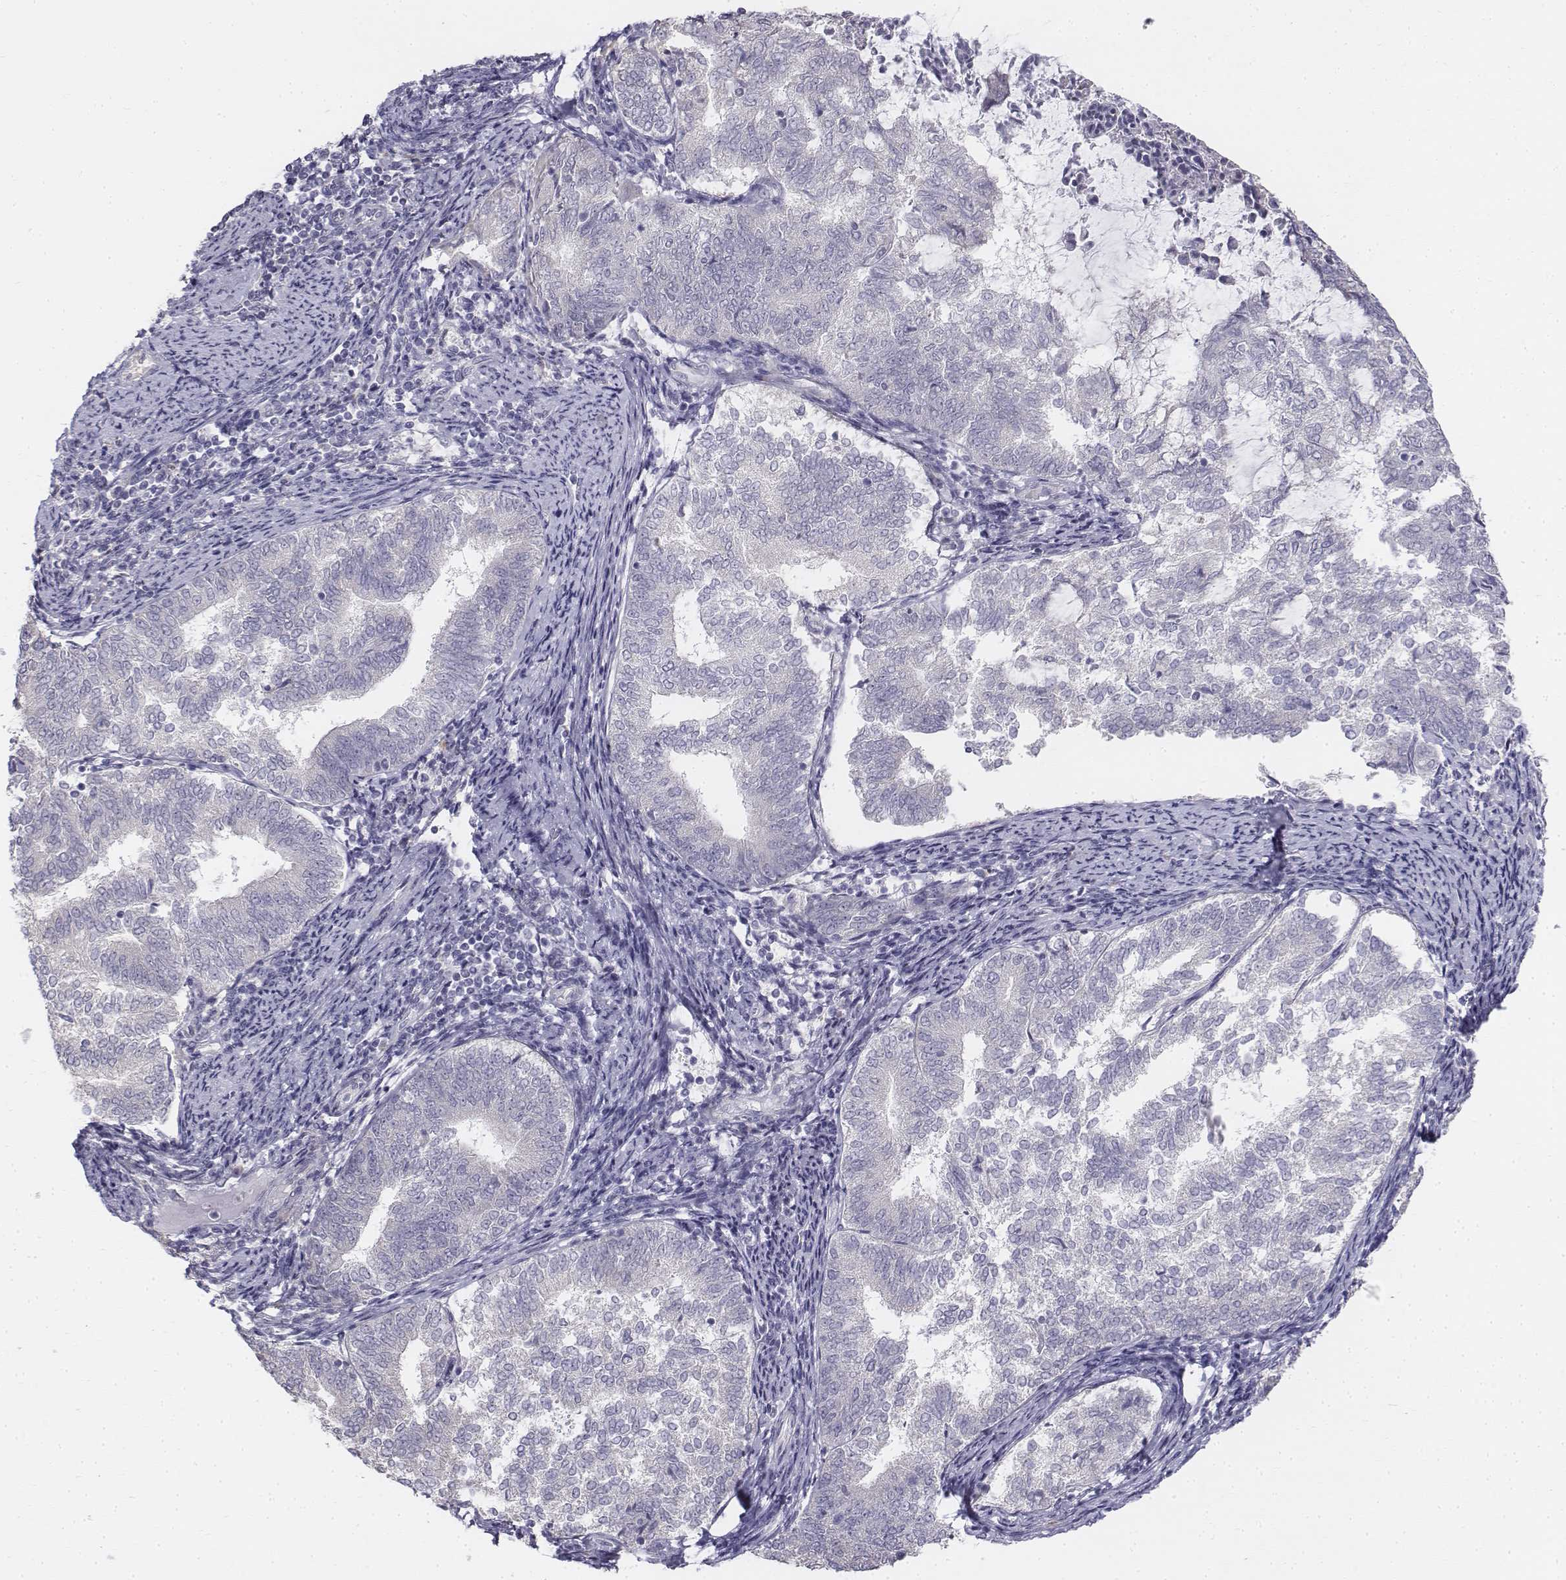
{"staining": {"intensity": "negative", "quantity": "none", "location": "none"}, "tissue": "endometrial cancer", "cell_type": "Tumor cells", "image_type": "cancer", "snomed": [{"axis": "morphology", "description": "Adenocarcinoma, NOS"}, {"axis": "topography", "description": "Endometrium"}], "caption": "DAB (3,3'-diaminobenzidine) immunohistochemical staining of human endometrial adenocarcinoma exhibits no significant expression in tumor cells.", "gene": "PENK", "patient": {"sex": "female", "age": 65}}